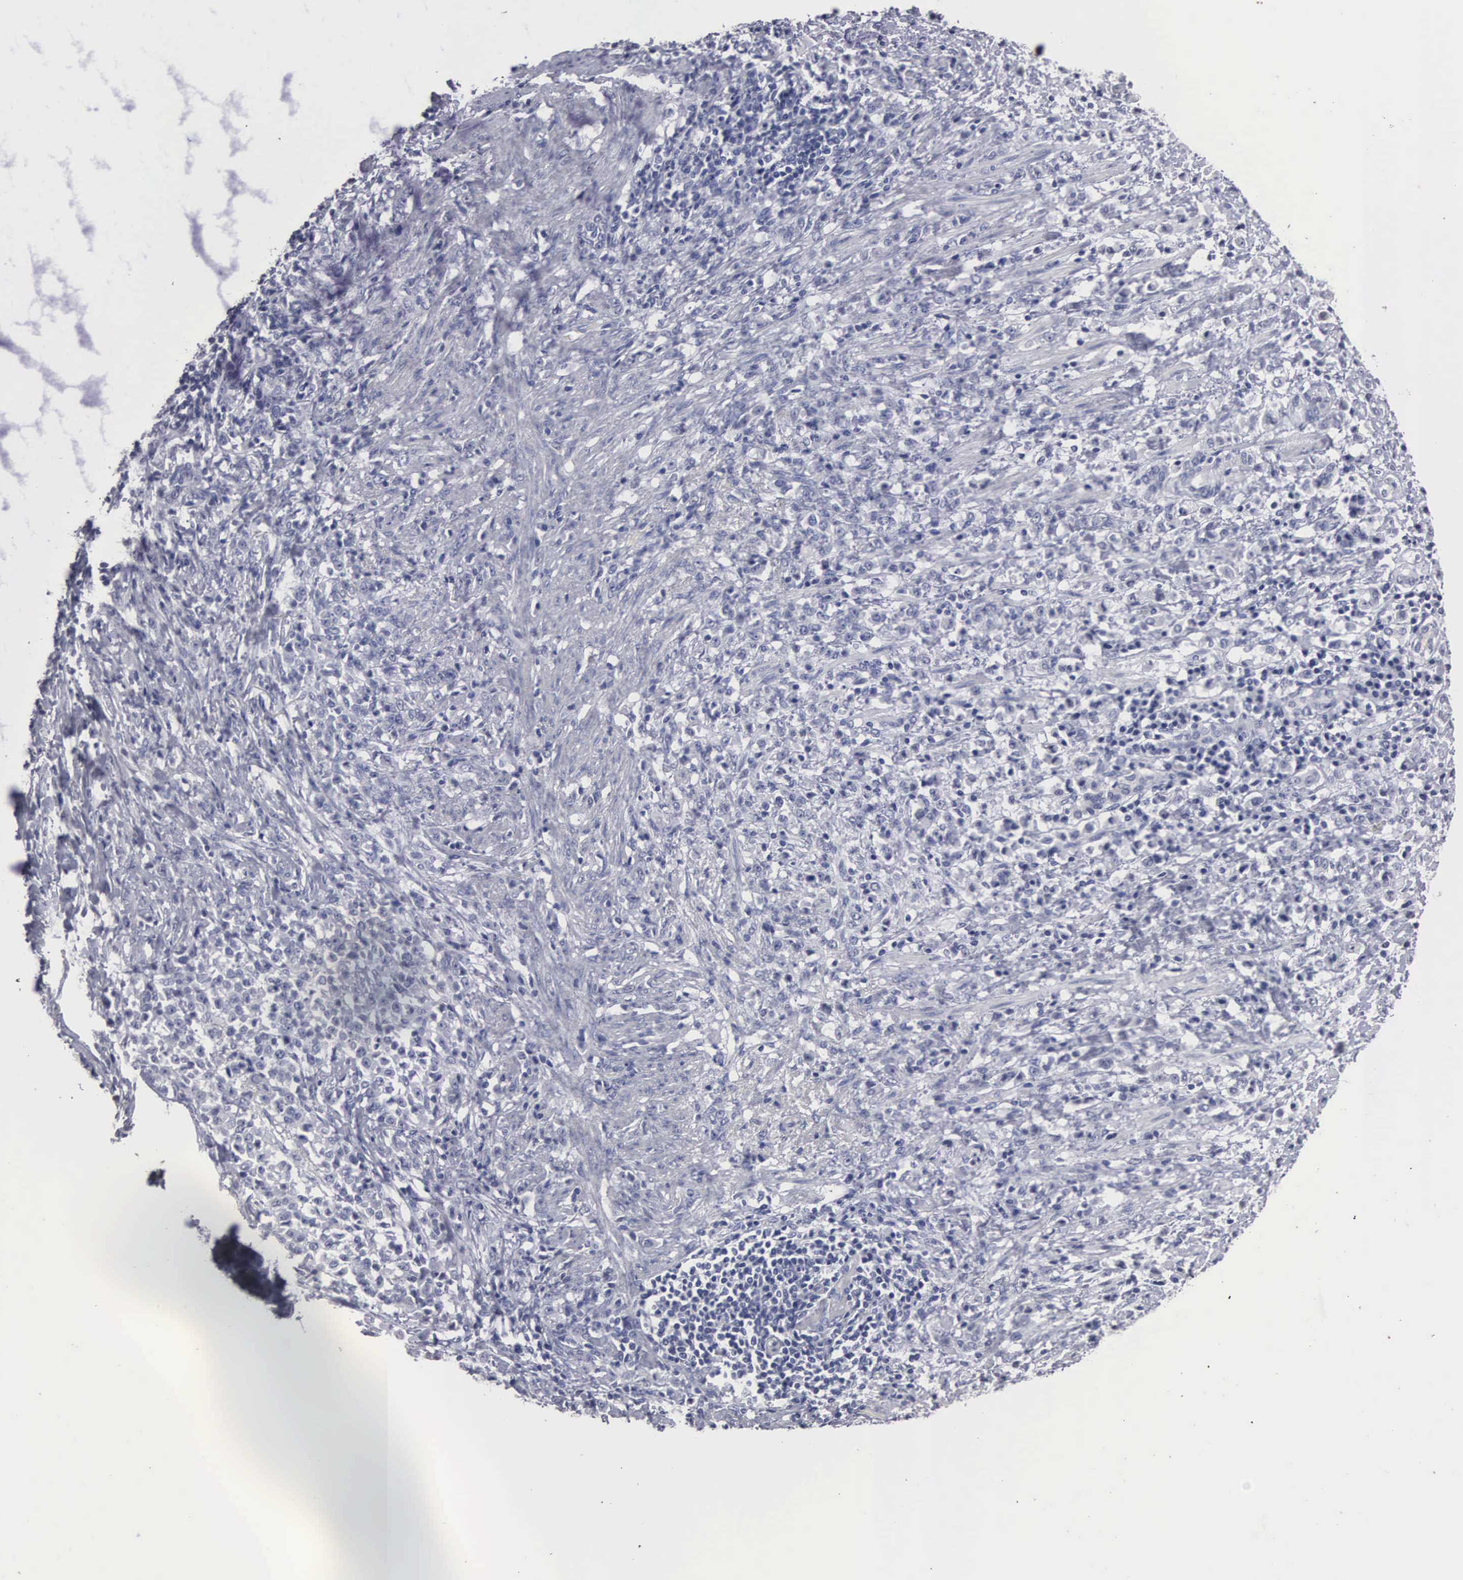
{"staining": {"intensity": "negative", "quantity": "none", "location": "none"}, "tissue": "stomach cancer", "cell_type": "Tumor cells", "image_type": "cancer", "snomed": [{"axis": "morphology", "description": "Adenocarcinoma, NOS"}, {"axis": "topography", "description": "Stomach, lower"}], "caption": "Human stomach cancer (adenocarcinoma) stained for a protein using immunohistochemistry (IHC) shows no expression in tumor cells.", "gene": "UPB1", "patient": {"sex": "male", "age": 88}}